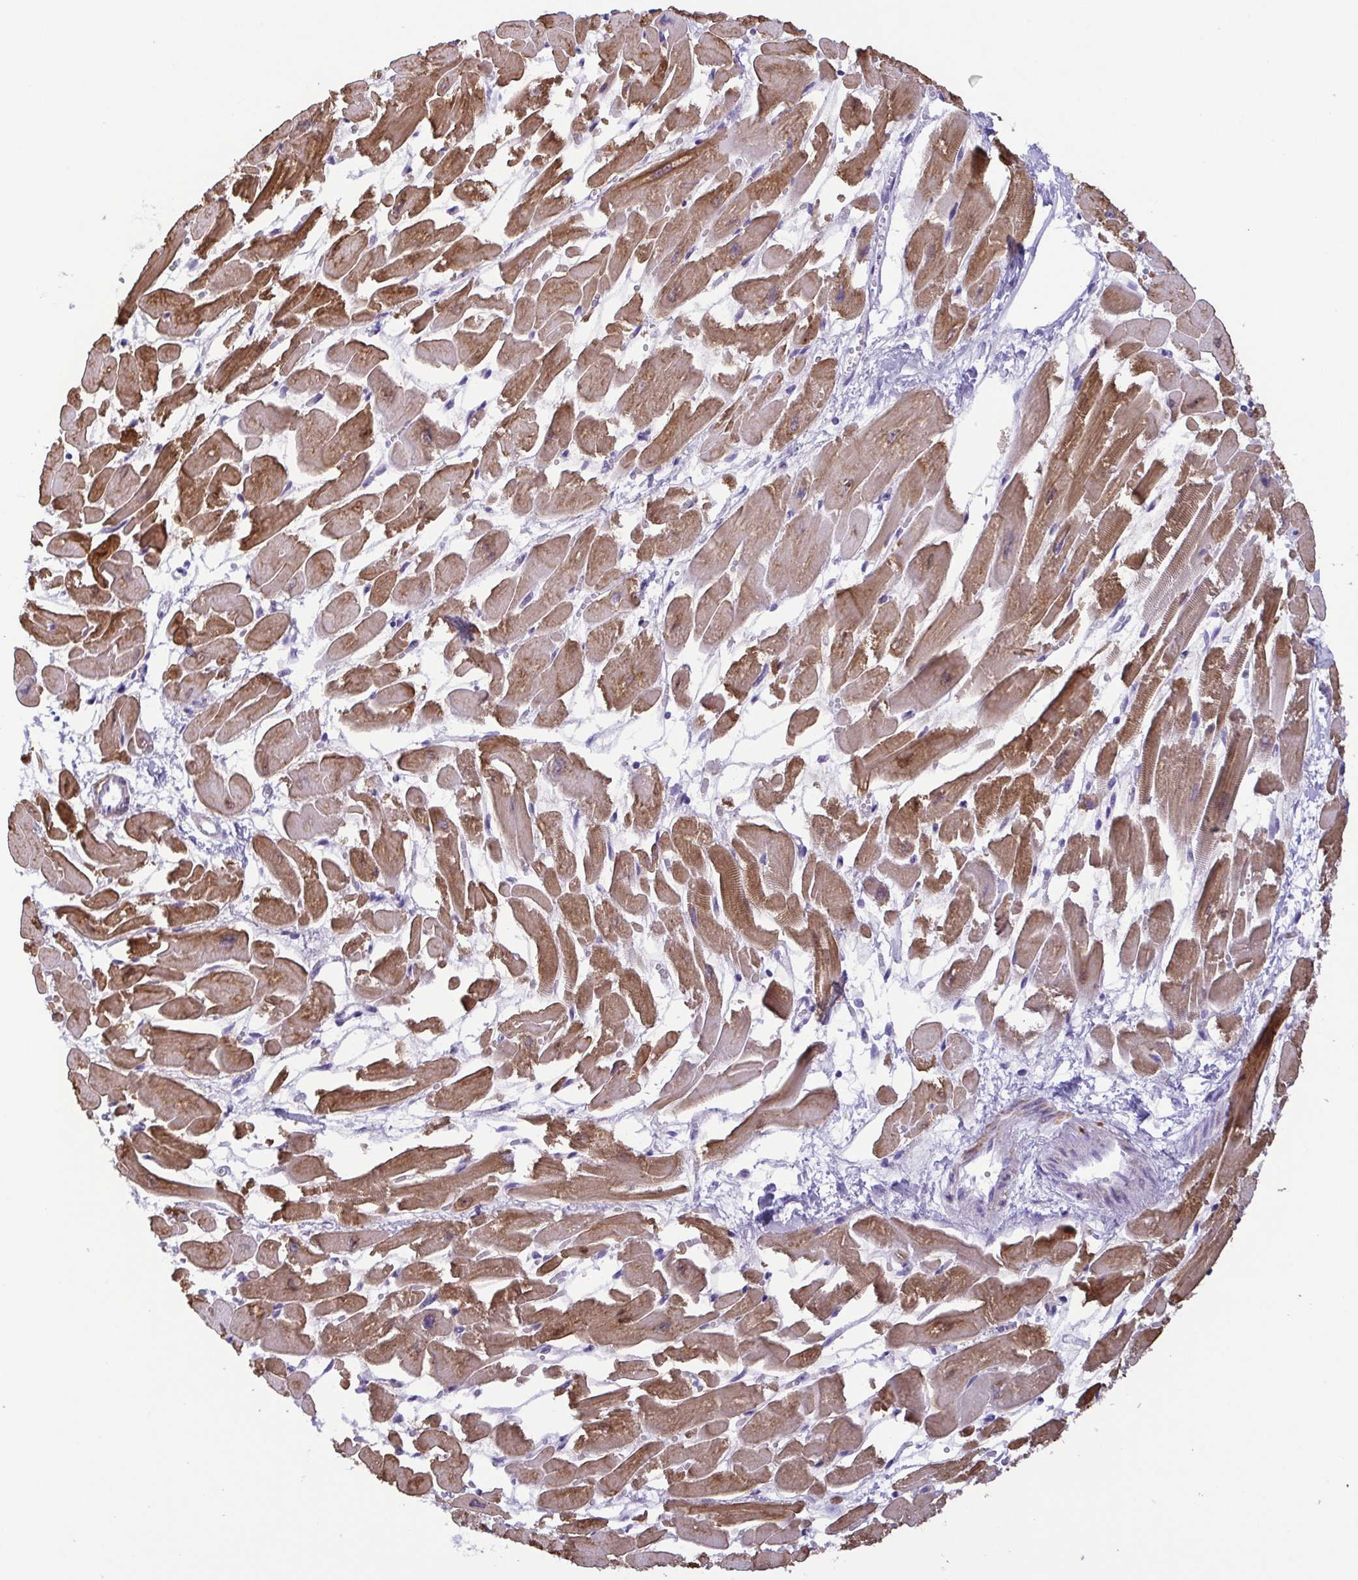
{"staining": {"intensity": "strong", "quantity": ">75%", "location": "cytoplasmic/membranous"}, "tissue": "heart muscle", "cell_type": "Cardiomyocytes", "image_type": "normal", "snomed": [{"axis": "morphology", "description": "Normal tissue, NOS"}, {"axis": "topography", "description": "Heart"}], "caption": "Immunohistochemistry staining of unremarkable heart muscle, which reveals high levels of strong cytoplasmic/membranous staining in approximately >75% of cardiomyocytes indicating strong cytoplasmic/membranous protein staining. The staining was performed using DAB (3,3'-diaminobenzidine) (brown) for protein detection and nuclei were counterstained in hematoxylin (blue).", "gene": "MYL7", "patient": {"sex": "female", "age": 52}}